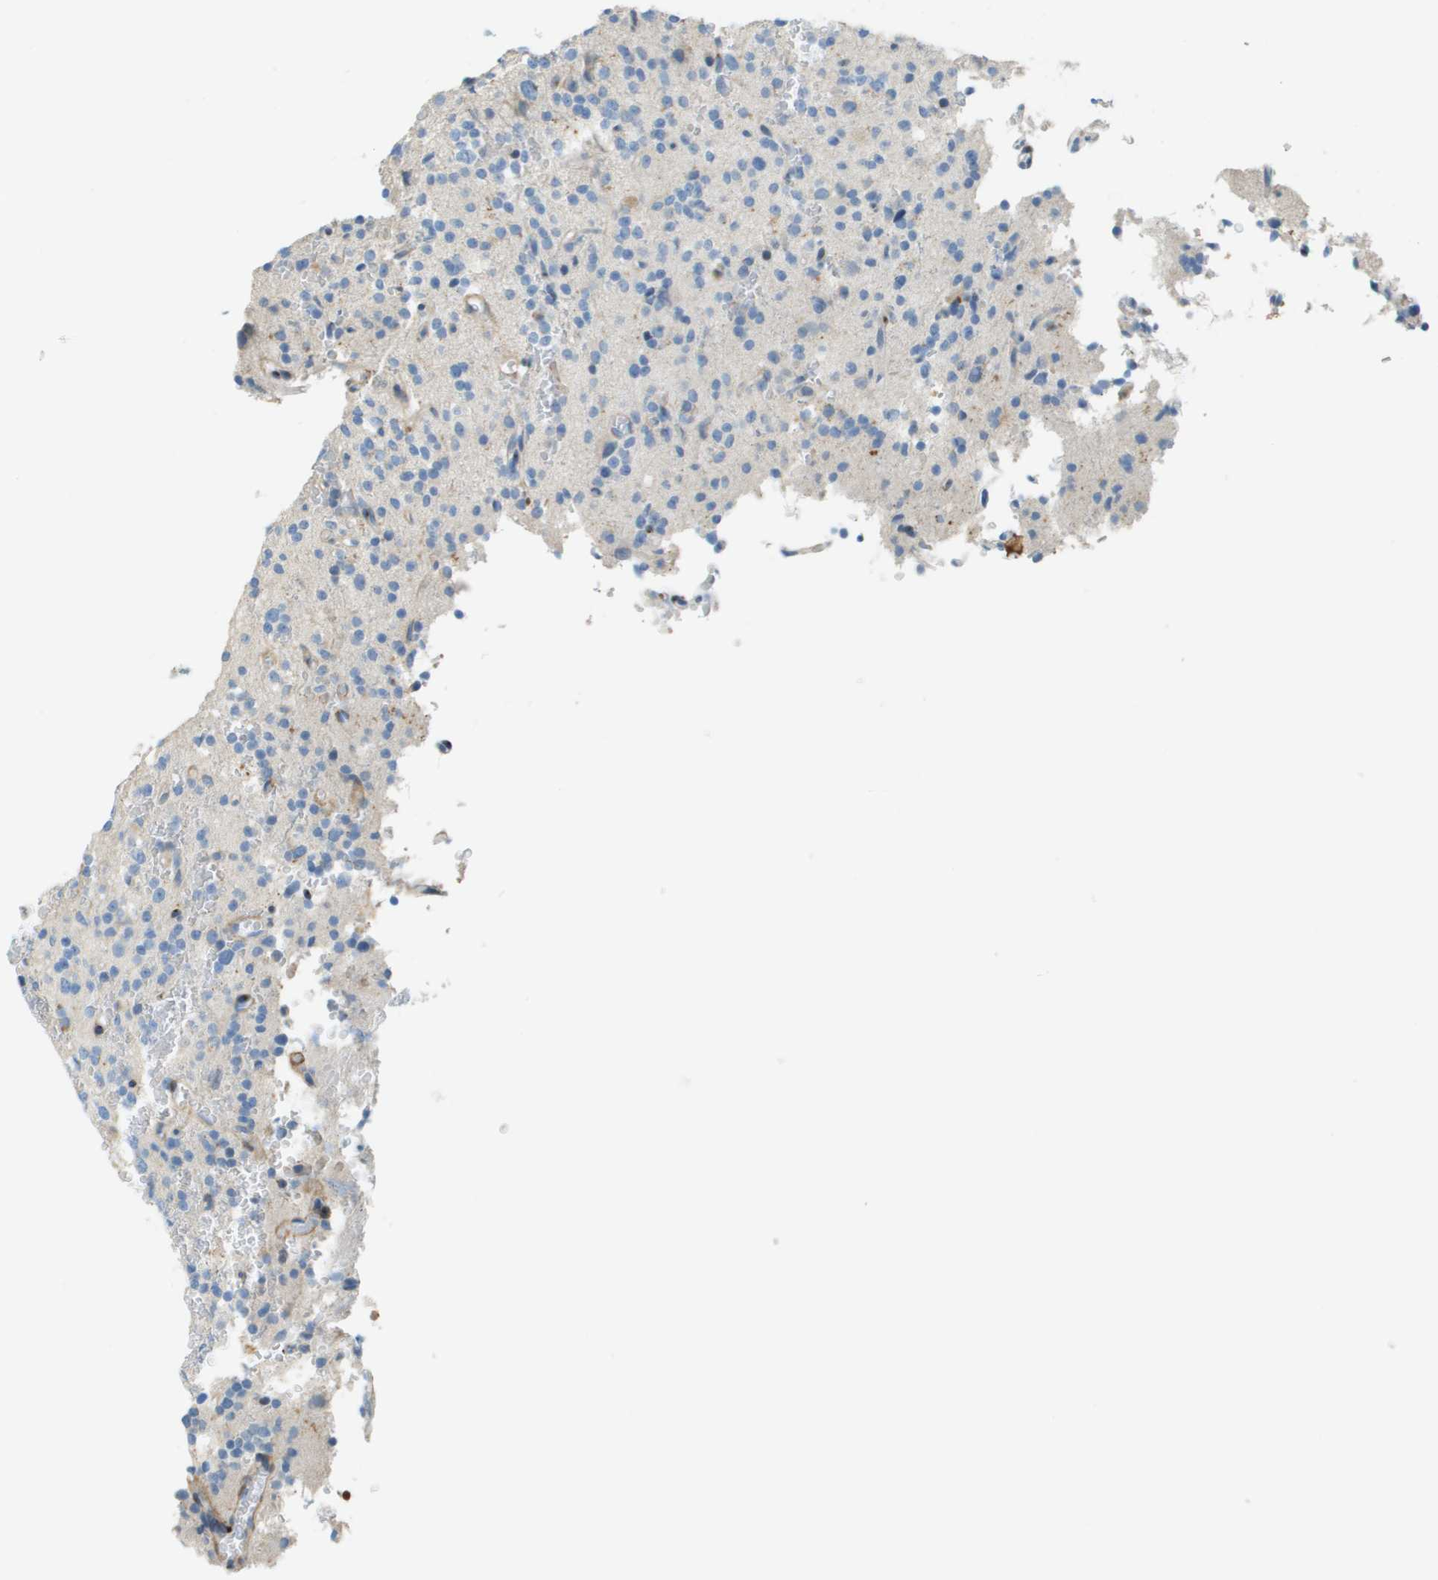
{"staining": {"intensity": "negative", "quantity": "none", "location": "none"}, "tissue": "glioma", "cell_type": "Tumor cells", "image_type": "cancer", "snomed": [{"axis": "morphology", "description": "Glioma, malignant, High grade"}, {"axis": "topography", "description": "Brain"}], "caption": "This is a image of IHC staining of high-grade glioma (malignant), which shows no expression in tumor cells. (DAB (3,3'-diaminobenzidine) immunohistochemistry, high magnification).", "gene": "DCN", "patient": {"sex": "male", "age": 47}}